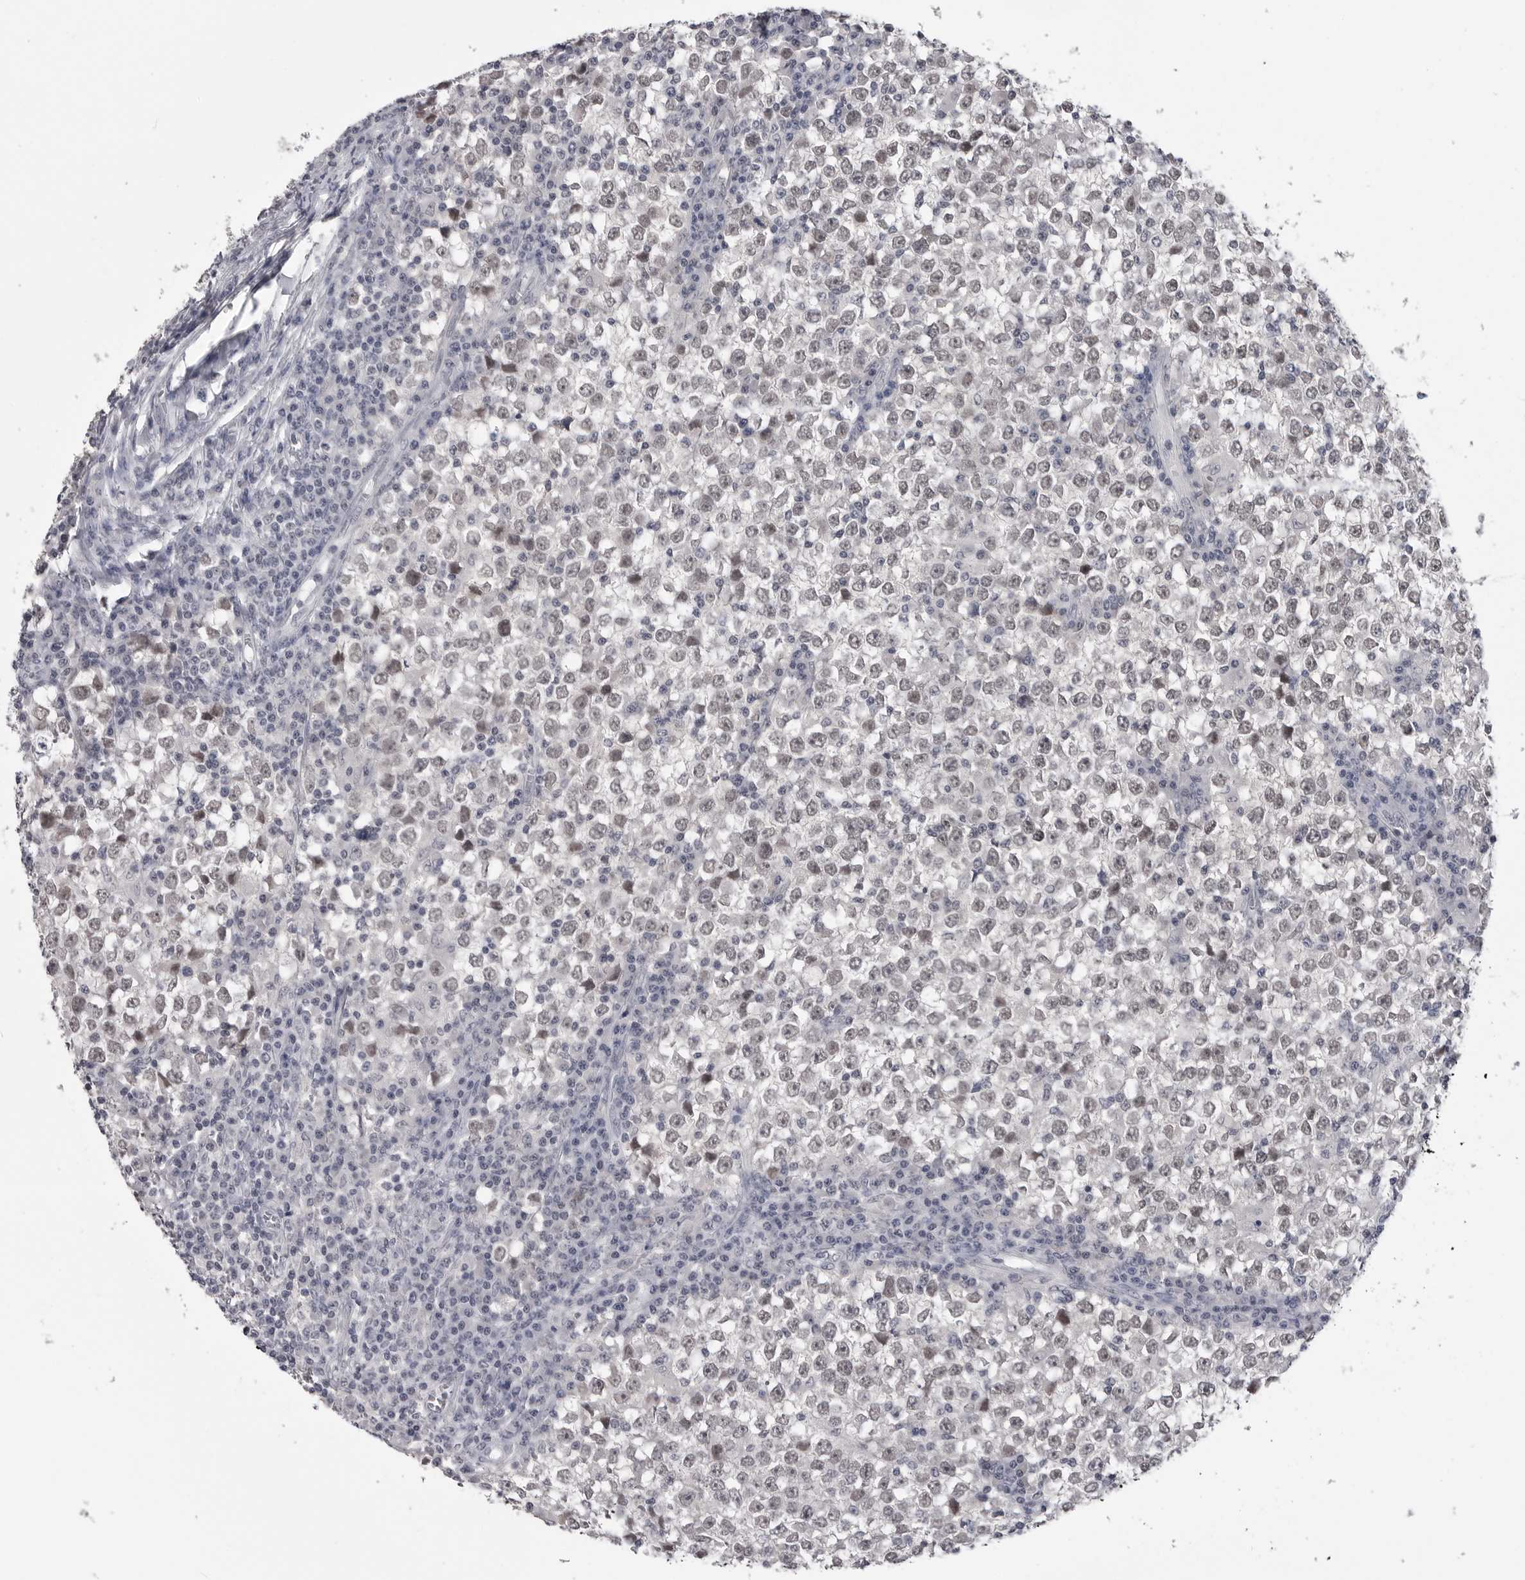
{"staining": {"intensity": "weak", "quantity": ">75%", "location": "nuclear"}, "tissue": "testis cancer", "cell_type": "Tumor cells", "image_type": "cancer", "snomed": [{"axis": "morphology", "description": "Seminoma, NOS"}, {"axis": "topography", "description": "Testis"}], "caption": "Protein staining of seminoma (testis) tissue exhibits weak nuclear expression in about >75% of tumor cells. Nuclei are stained in blue.", "gene": "DLG2", "patient": {"sex": "male", "age": 65}}